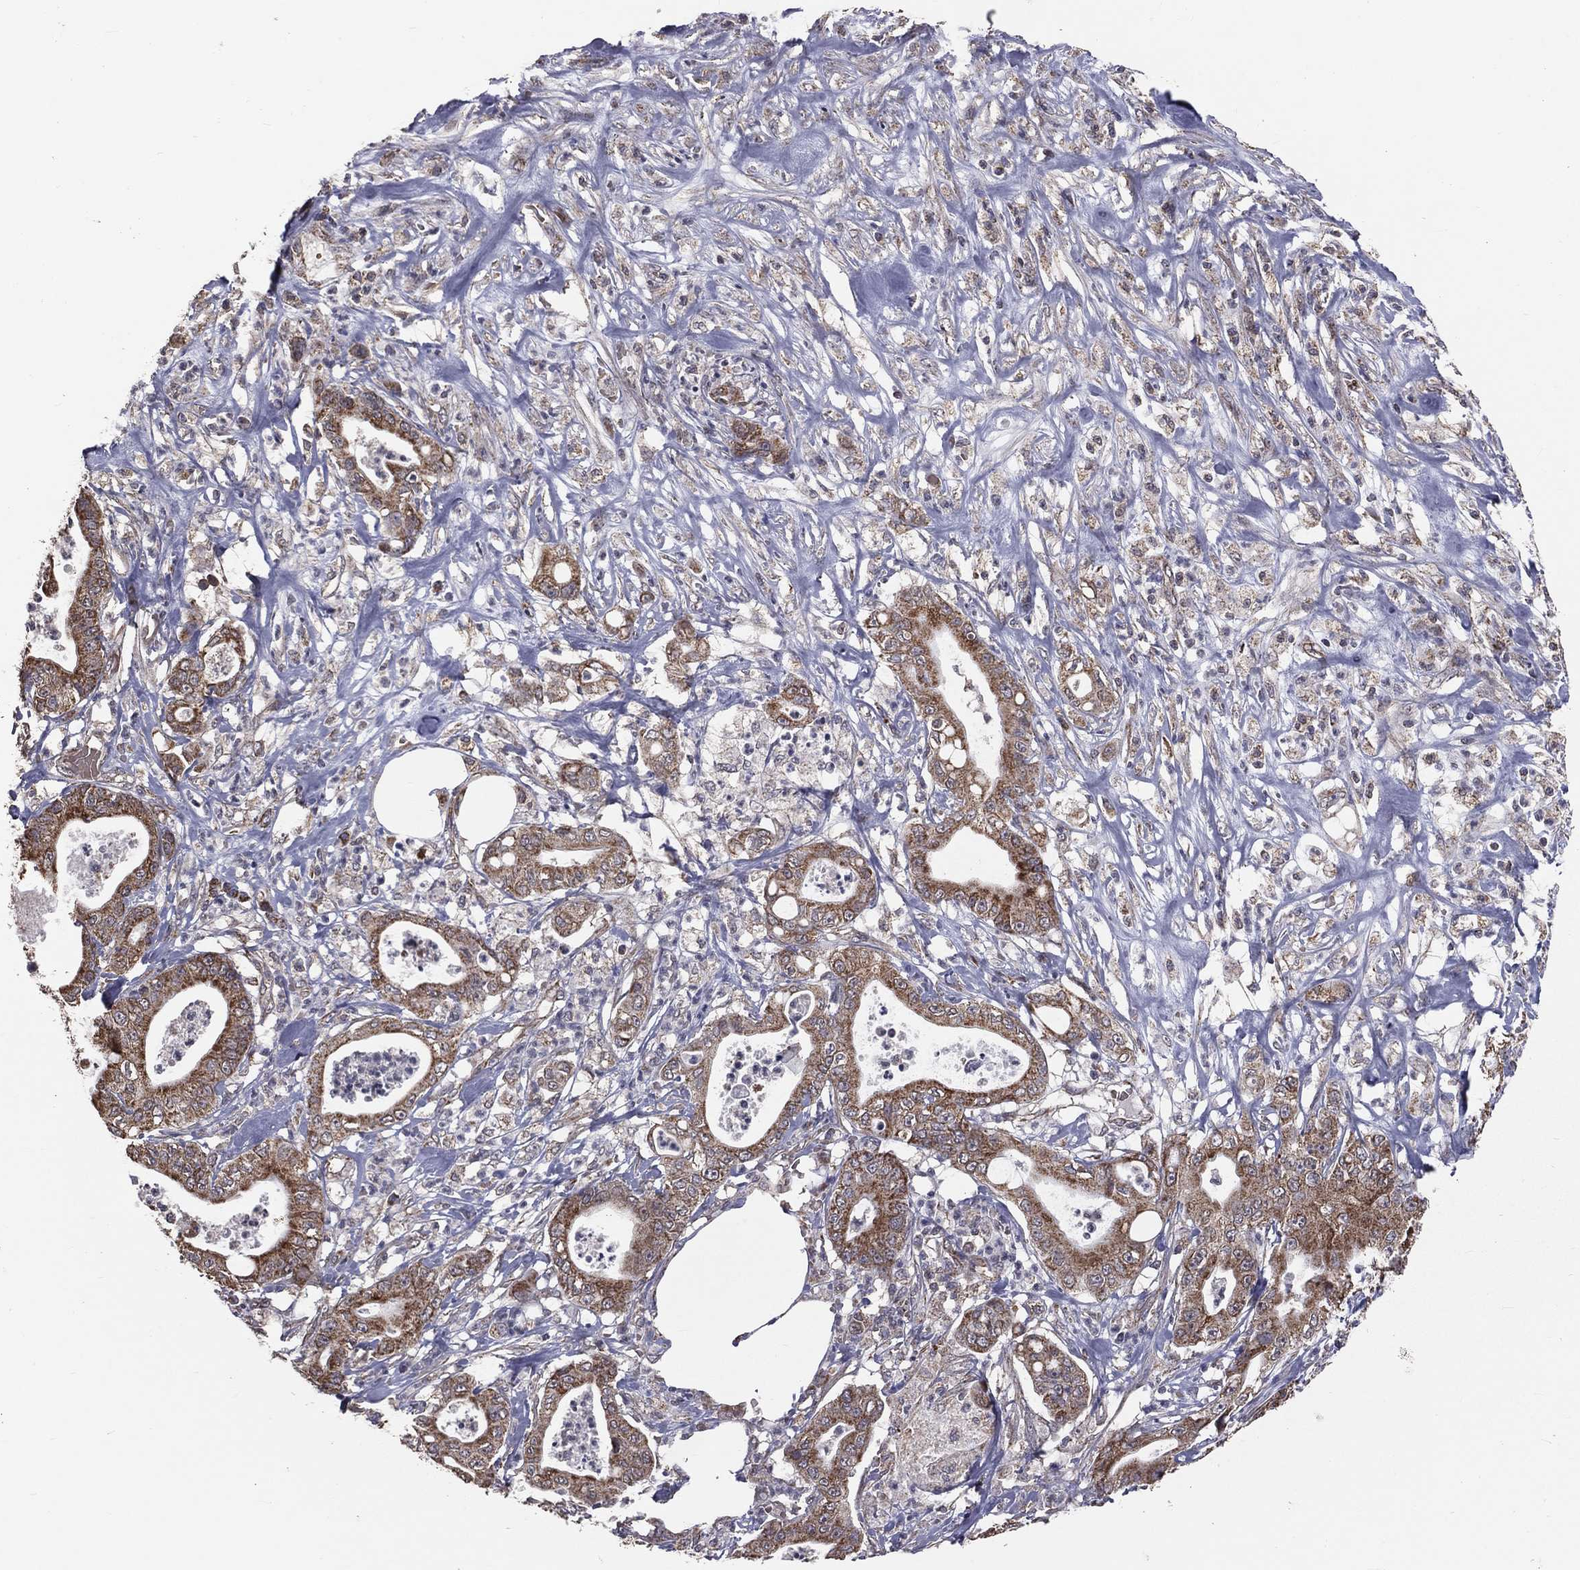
{"staining": {"intensity": "moderate", "quantity": ">75%", "location": "cytoplasmic/membranous"}, "tissue": "pancreatic cancer", "cell_type": "Tumor cells", "image_type": "cancer", "snomed": [{"axis": "morphology", "description": "Adenocarcinoma, NOS"}, {"axis": "topography", "description": "Pancreas"}], "caption": "Immunohistochemistry (IHC) photomicrograph of neoplastic tissue: human pancreatic cancer (adenocarcinoma) stained using immunohistochemistry (IHC) displays medium levels of moderate protein expression localized specifically in the cytoplasmic/membranous of tumor cells, appearing as a cytoplasmic/membranous brown color.", "gene": "MRPL46", "patient": {"sex": "male", "age": 71}}